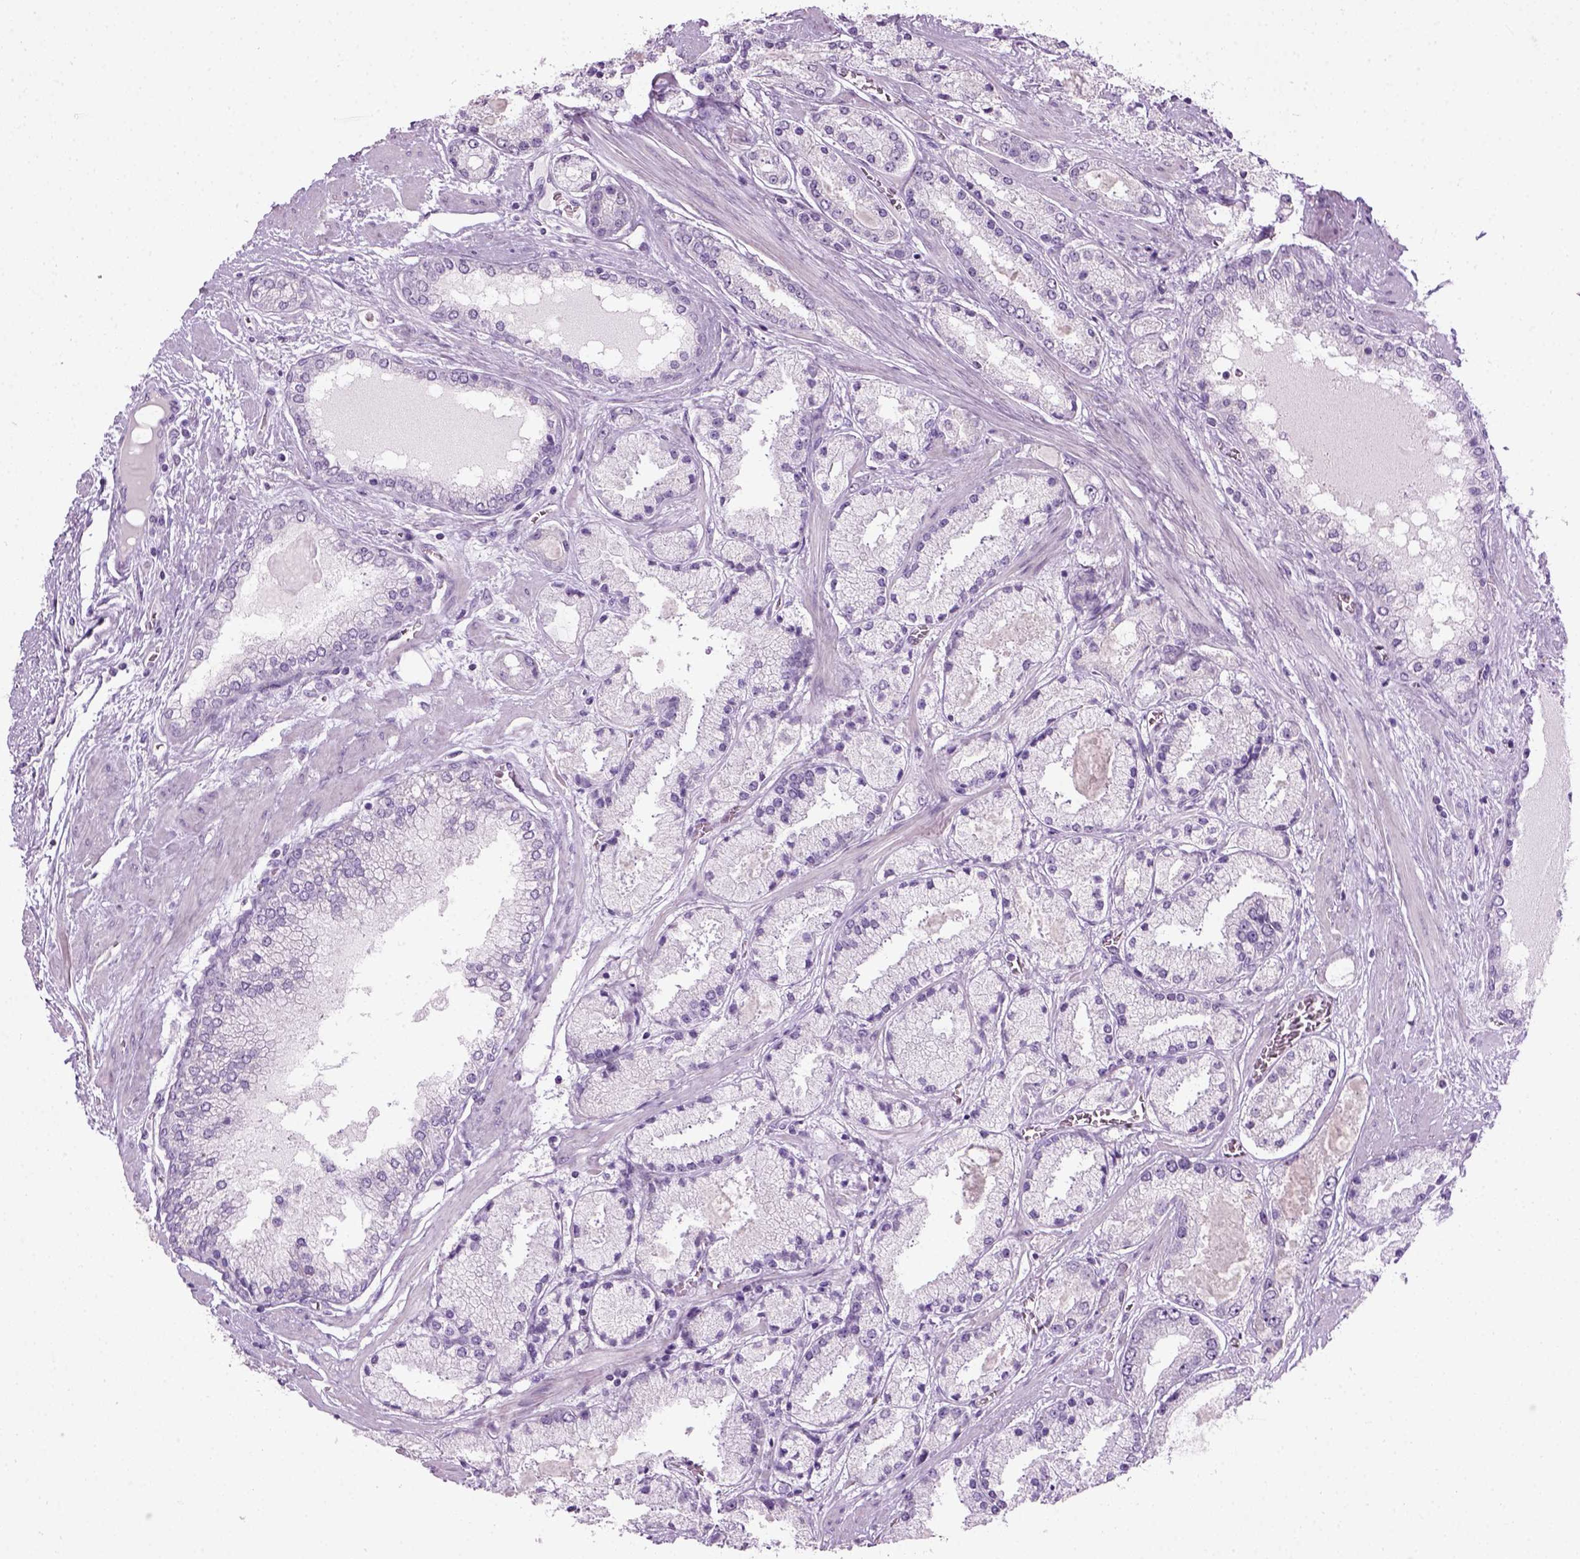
{"staining": {"intensity": "negative", "quantity": "none", "location": "none"}, "tissue": "prostate cancer", "cell_type": "Tumor cells", "image_type": "cancer", "snomed": [{"axis": "morphology", "description": "Adenocarcinoma, High grade"}, {"axis": "topography", "description": "Prostate"}], "caption": "The photomicrograph shows no staining of tumor cells in adenocarcinoma (high-grade) (prostate).", "gene": "GABRB2", "patient": {"sex": "male", "age": 67}}